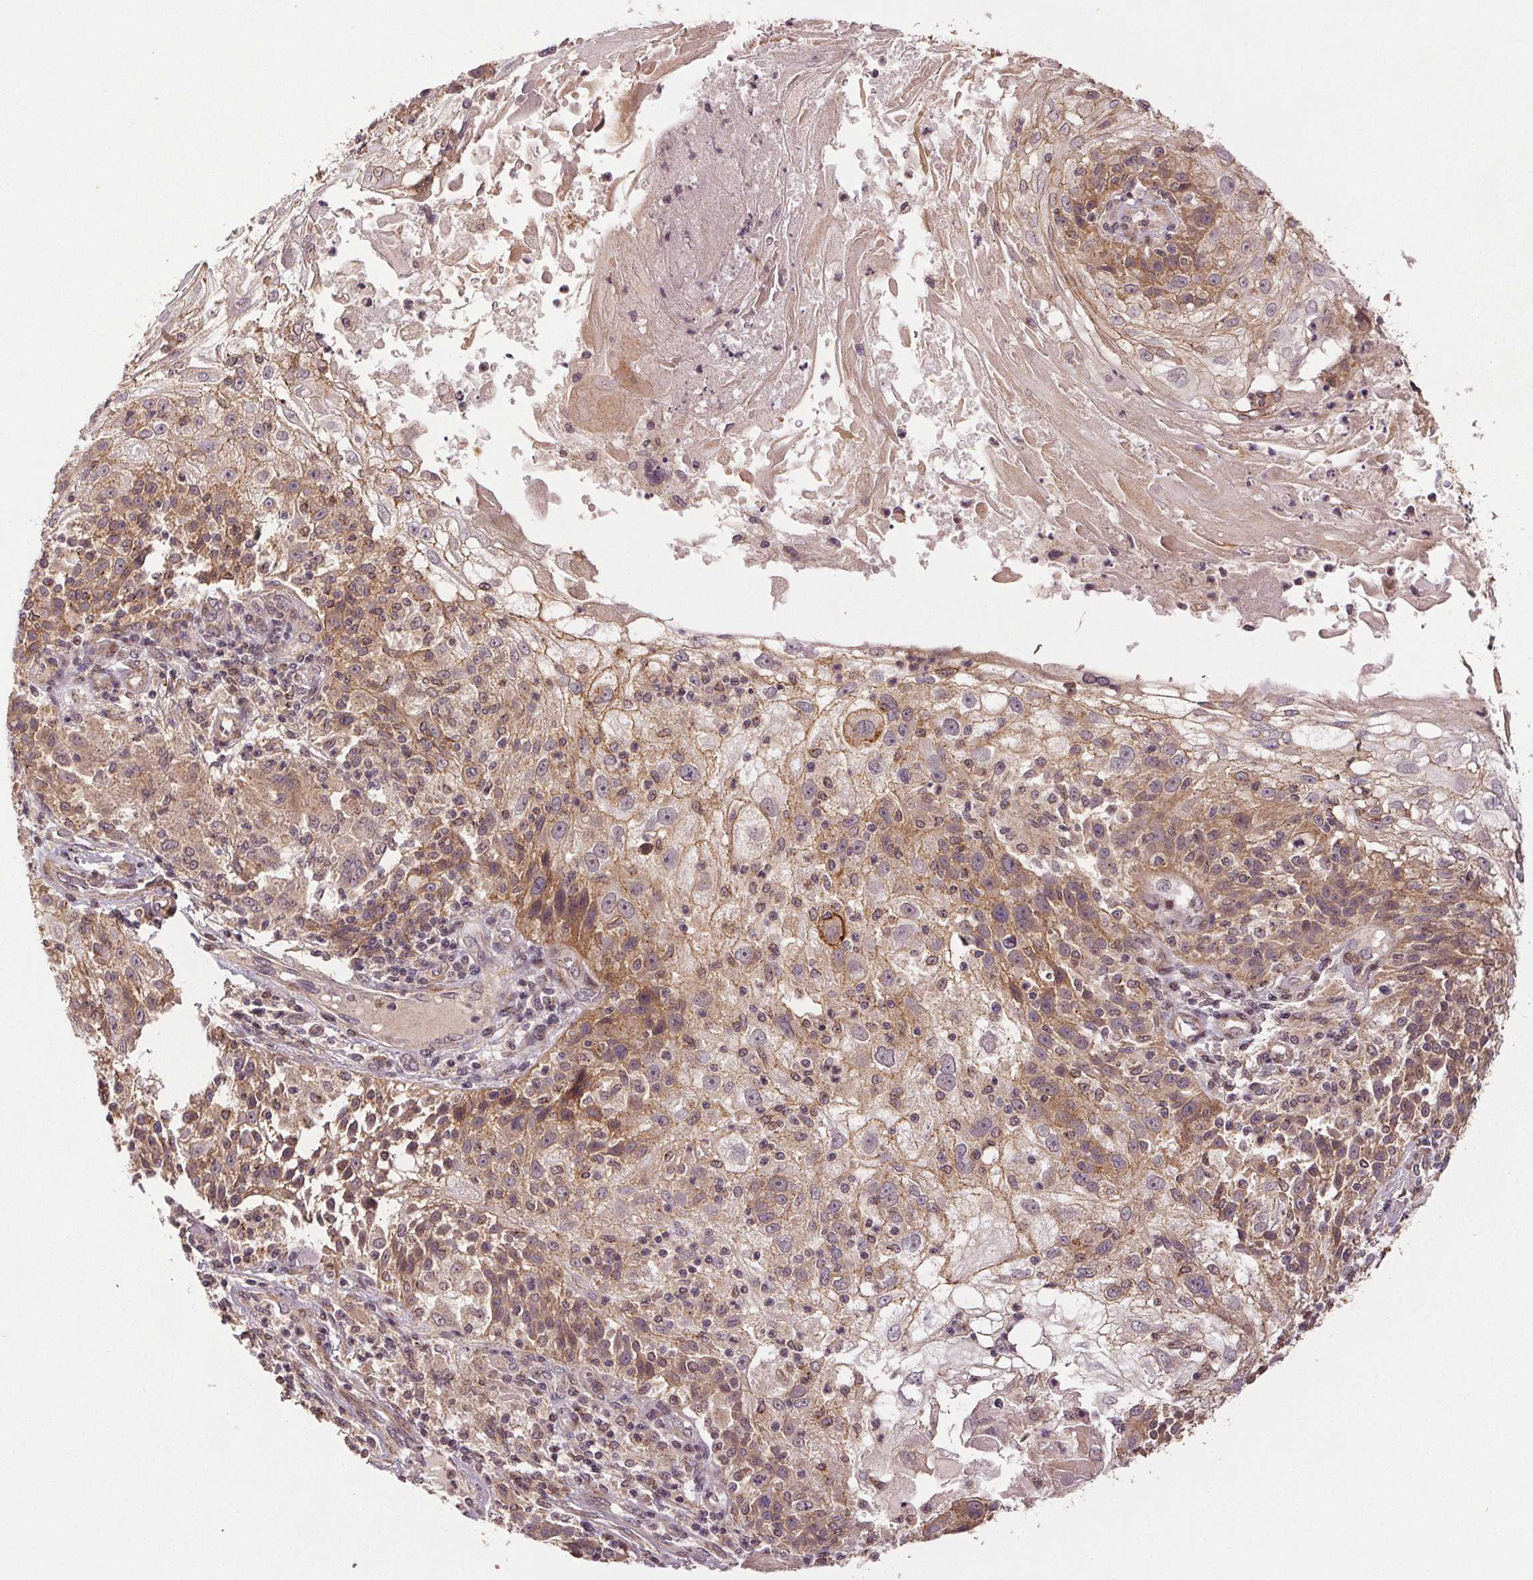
{"staining": {"intensity": "moderate", "quantity": "25%-75%", "location": "cytoplasmic/membranous"}, "tissue": "skin cancer", "cell_type": "Tumor cells", "image_type": "cancer", "snomed": [{"axis": "morphology", "description": "Normal tissue, NOS"}, {"axis": "morphology", "description": "Squamous cell carcinoma, NOS"}, {"axis": "topography", "description": "Skin"}], "caption": "Skin cancer tissue displays moderate cytoplasmic/membranous expression in about 25%-75% of tumor cells", "gene": "EPHB3", "patient": {"sex": "female", "age": 83}}